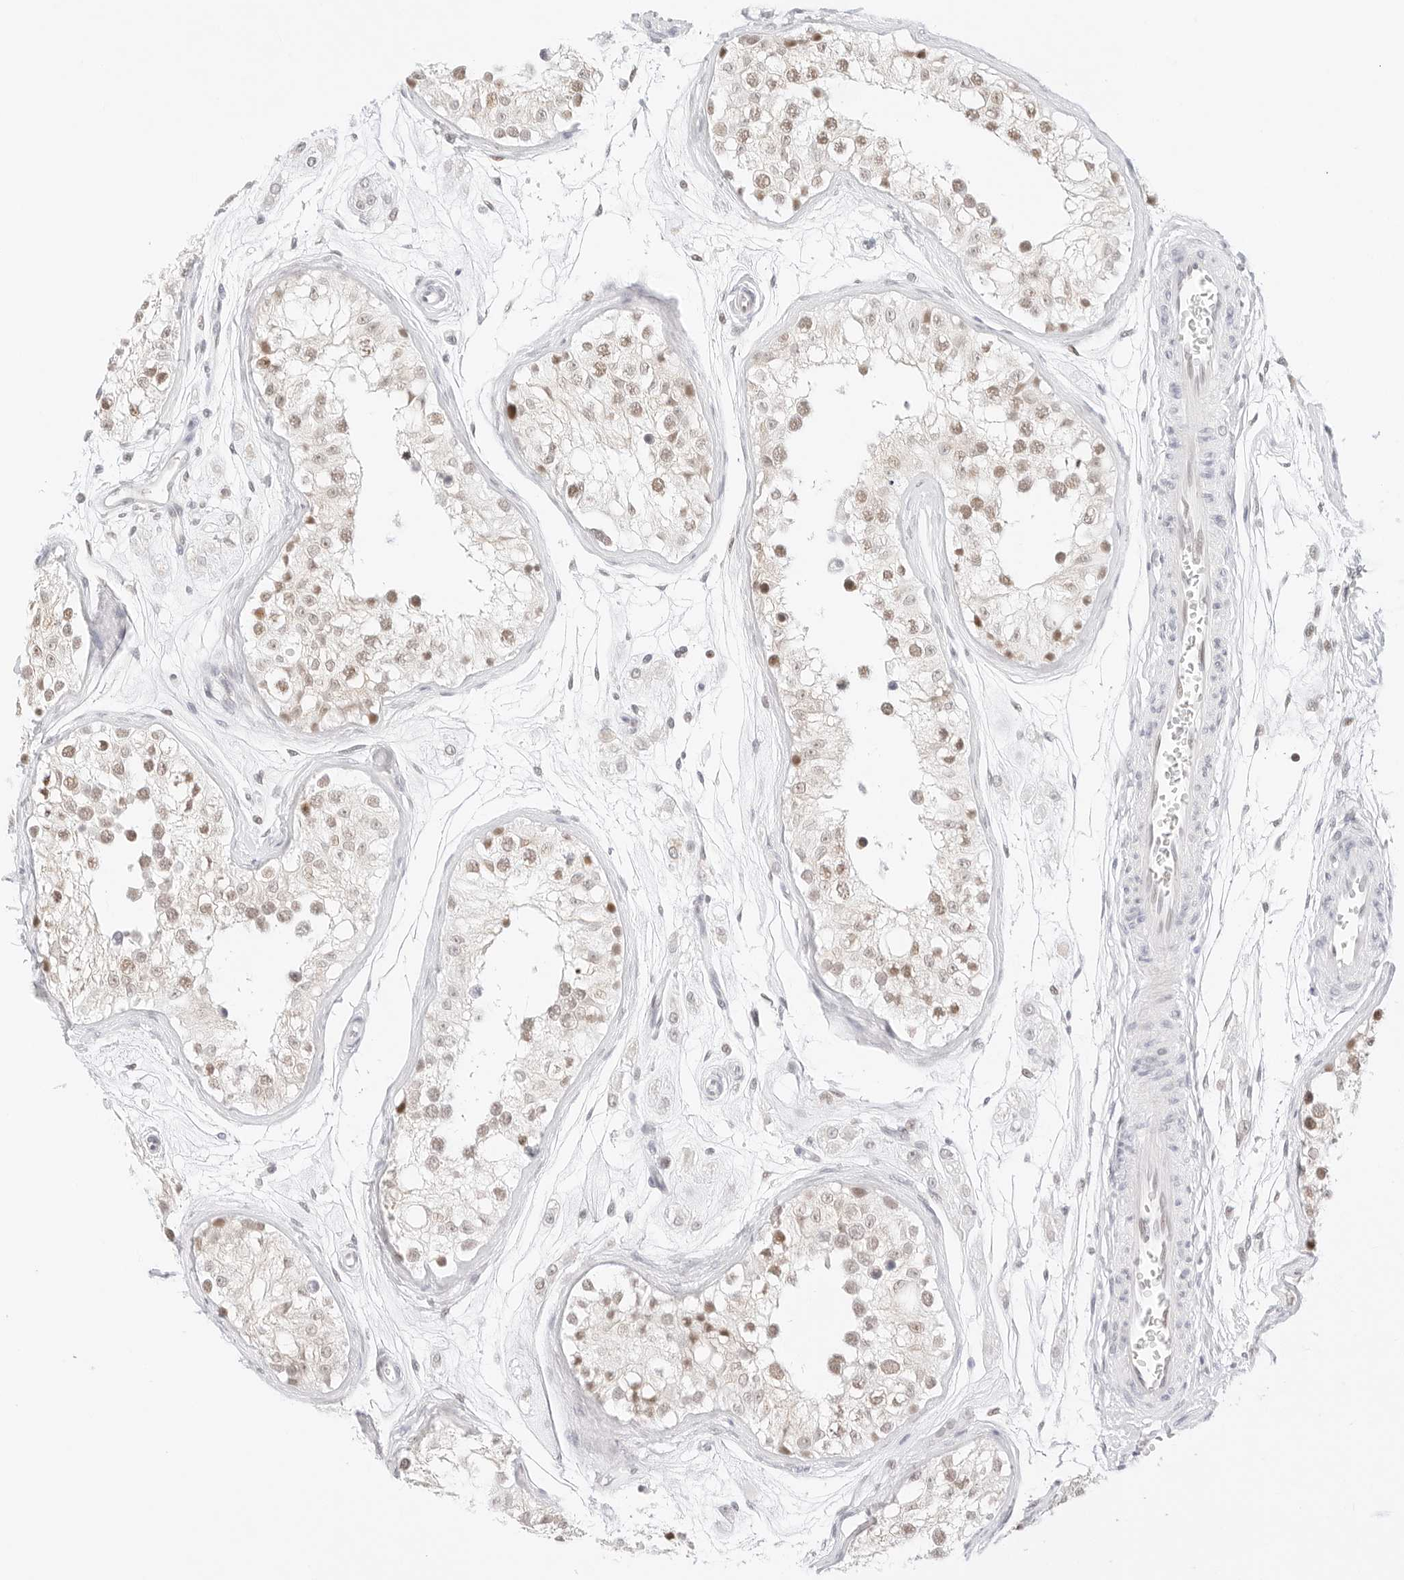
{"staining": {"intensity": "moderate", "quantity": "25%-75%", "location": "nuclear"}, "tissue": "testis", "cell_type": "Cells in seminiferous ducts", "image_type": "normal", "snomed": [{"axis": "morphology", "description": "Normal tissue, NOS"}, {"axis": "morphology", "description": "Adenocarcinoma, metastatic, NOS"}, {"axis": "topography", "description": "Testis"}], "caption": "A medium amount of moderate nuclear staining is identified in approximately 25%-75% of cells in seminiferous ducts in unremarkable testis.", "gene": "GNAS", "patient": {"sex": "male", "age": 26}}